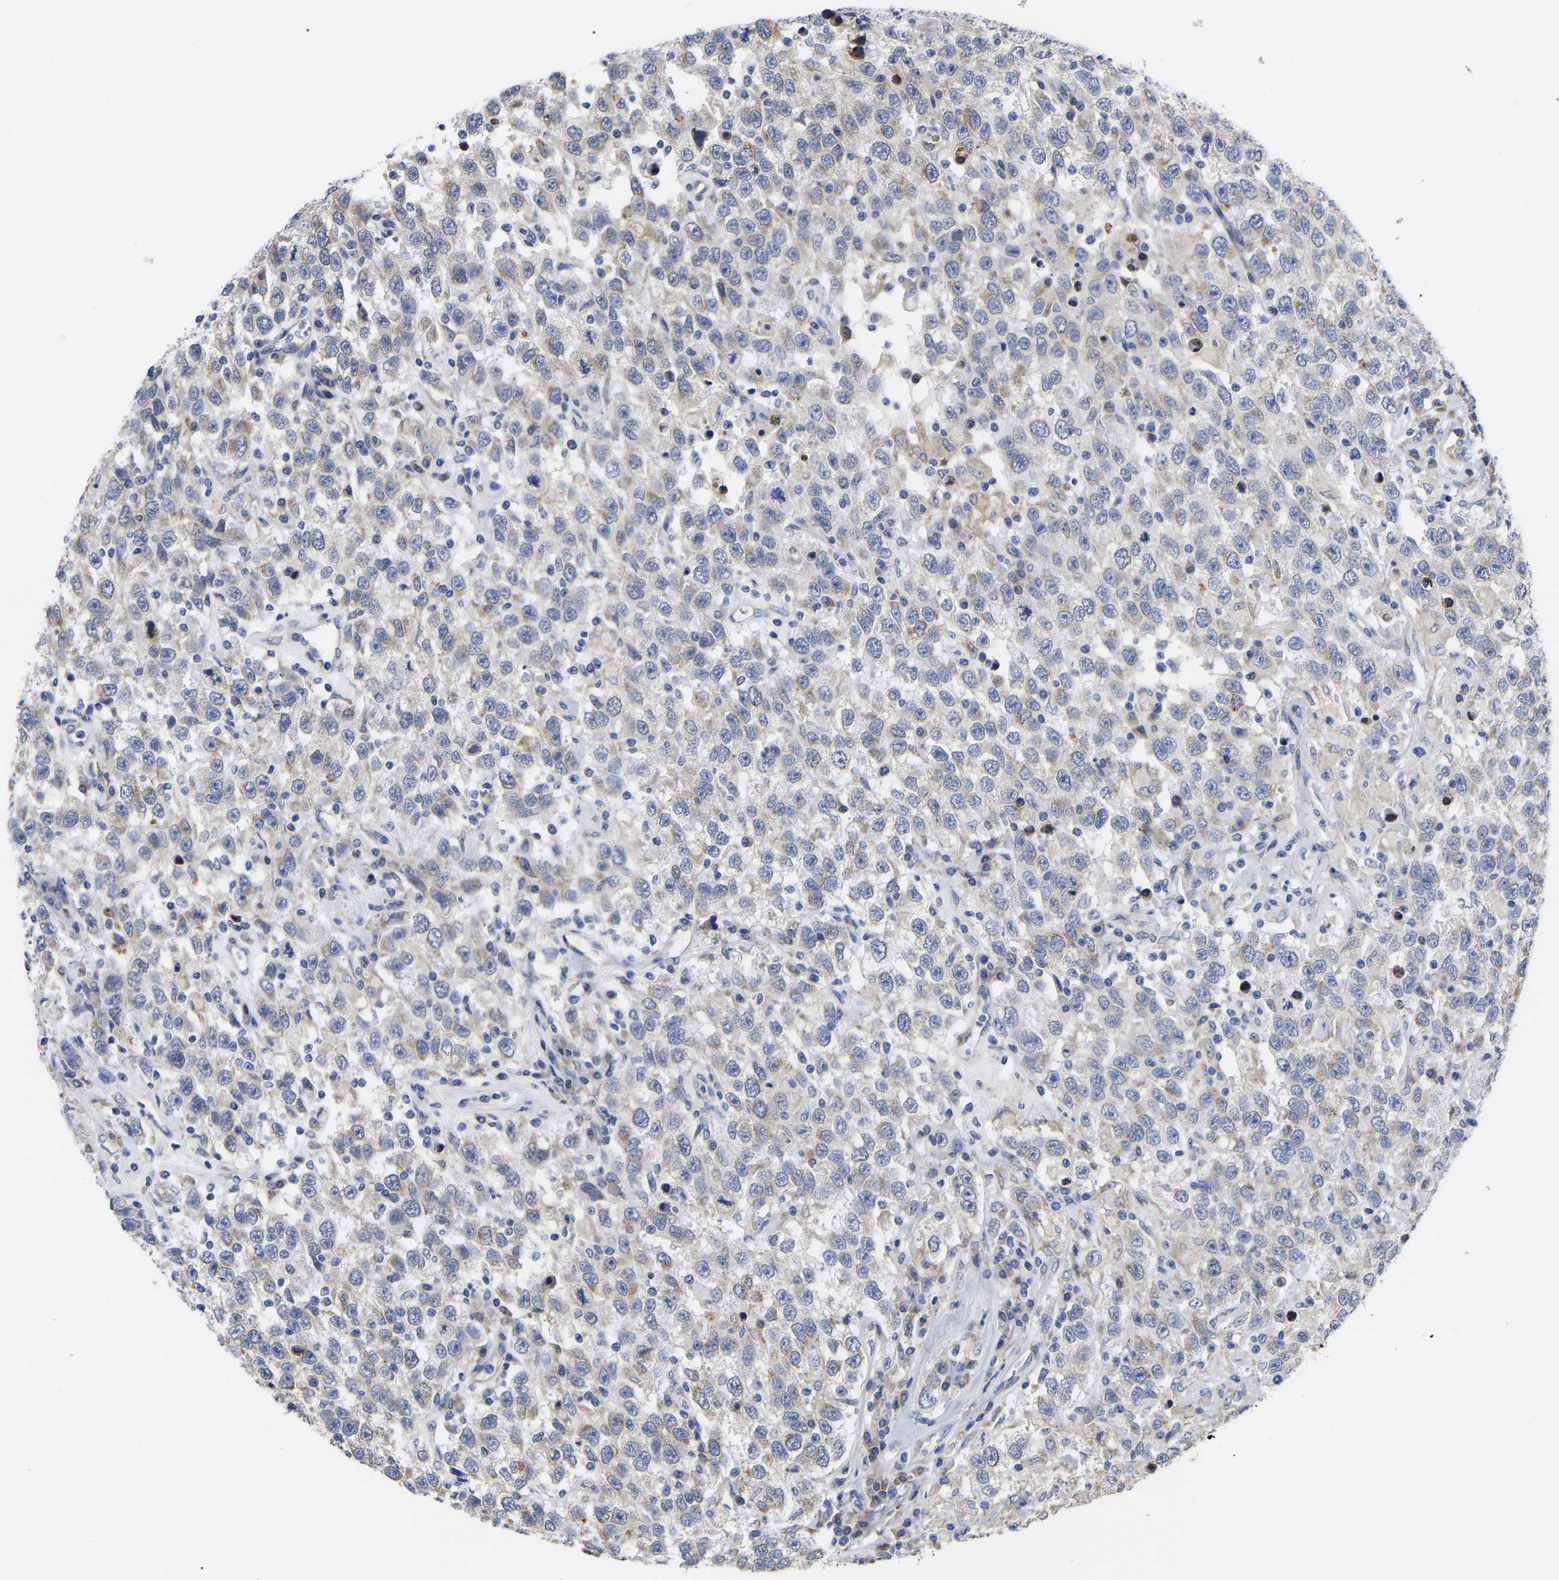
{"staining": {"intensity": "weak", "quantity": "25%-75%", "location": "cytoplasmic/membranous"}, "tissue": "testis cancer", "cell_type": "Tumor cells", "image_type": "cancer", "snomed": [{"axis": "morphology", "description": "Seminoma, NOS"}, {"axis": "topography", "description": "Testis"}], "caption": "Immunohistochemistry of human testis seminoma shows low levels of weak cytoplasmic/membranous expression in approximately 25%-75% of tumor cells.", "gene": "CFAP298", "patient": {"sex": "male", "age": 41}}